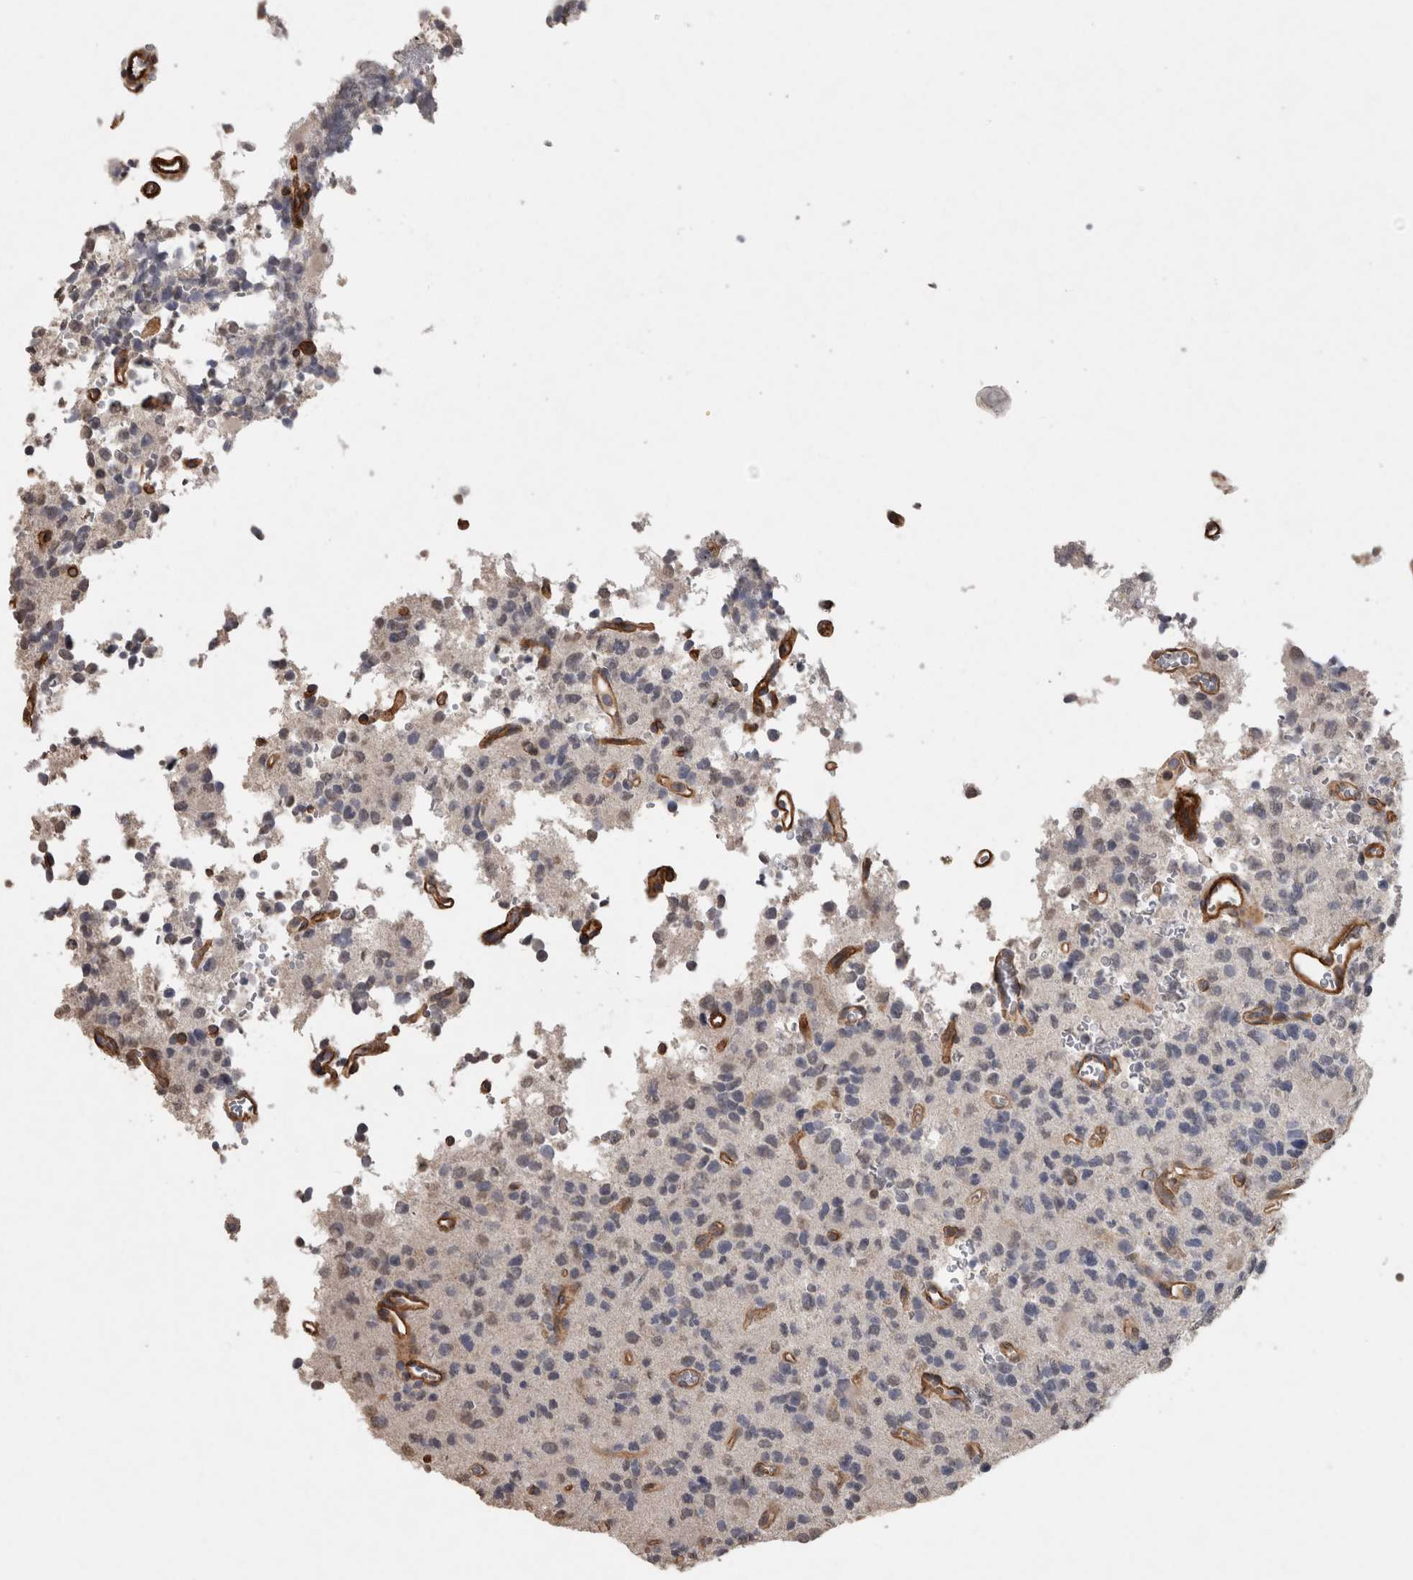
{"staining": {"intensity": "negative", "quantity": "none", "location": "none"}, "tissue": "glioma", "cell_type": "Tumor cells", "image_type": "cancer", "snomed": [{"axis": "morphology", "description": "Glioma, malignant, High grade"}, {"axis": "topography", "description": "Brain"}], "caption": "Tumor cells are negative for brown protein staining in high-grade glioma (malignant).", "gene": "RECK", "patient": {"sex": "female", "age": 62}}